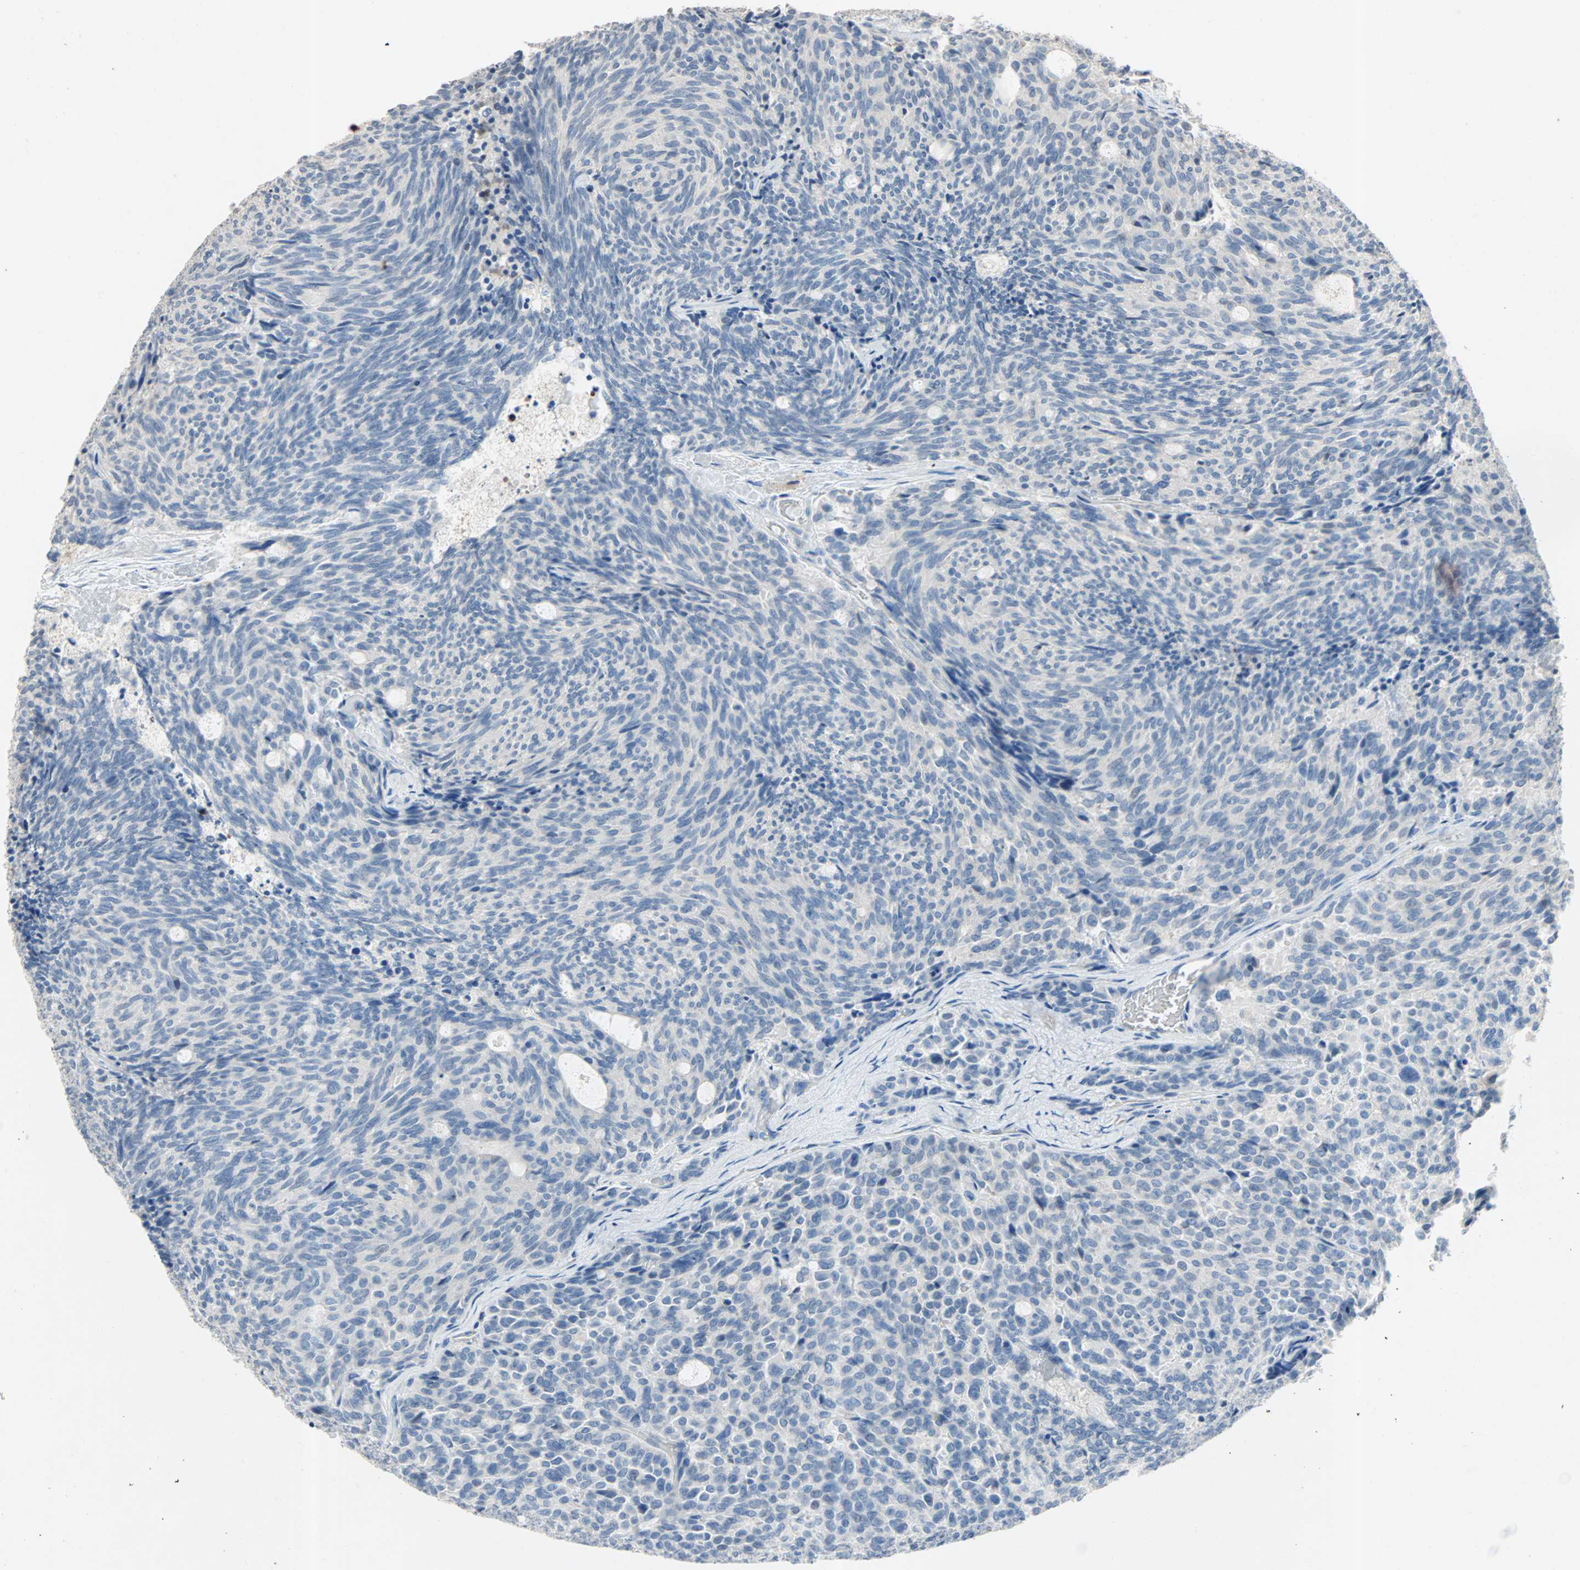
{"staining": {"intensity": "negative", "quantity": "none", "location": "none"}, "tissue": "carcinoid", "cell_type": "Tumor cells", "image_type": "cancer", "snomed": [{"axis": "morphology", "description": "Carcinoid, malignant, NOS"}, {"axis": "topography", "description": "Pancreas"}], "caption": "There is no significant staining in tumor cells of carcinoid (malignant). (DAB (3,3'-diaminobenzidine) immunohistochemistry with hematoxylin counter stain).", "gene": "PCDHB2", "patient": {"sex": "female", "age": 54}}